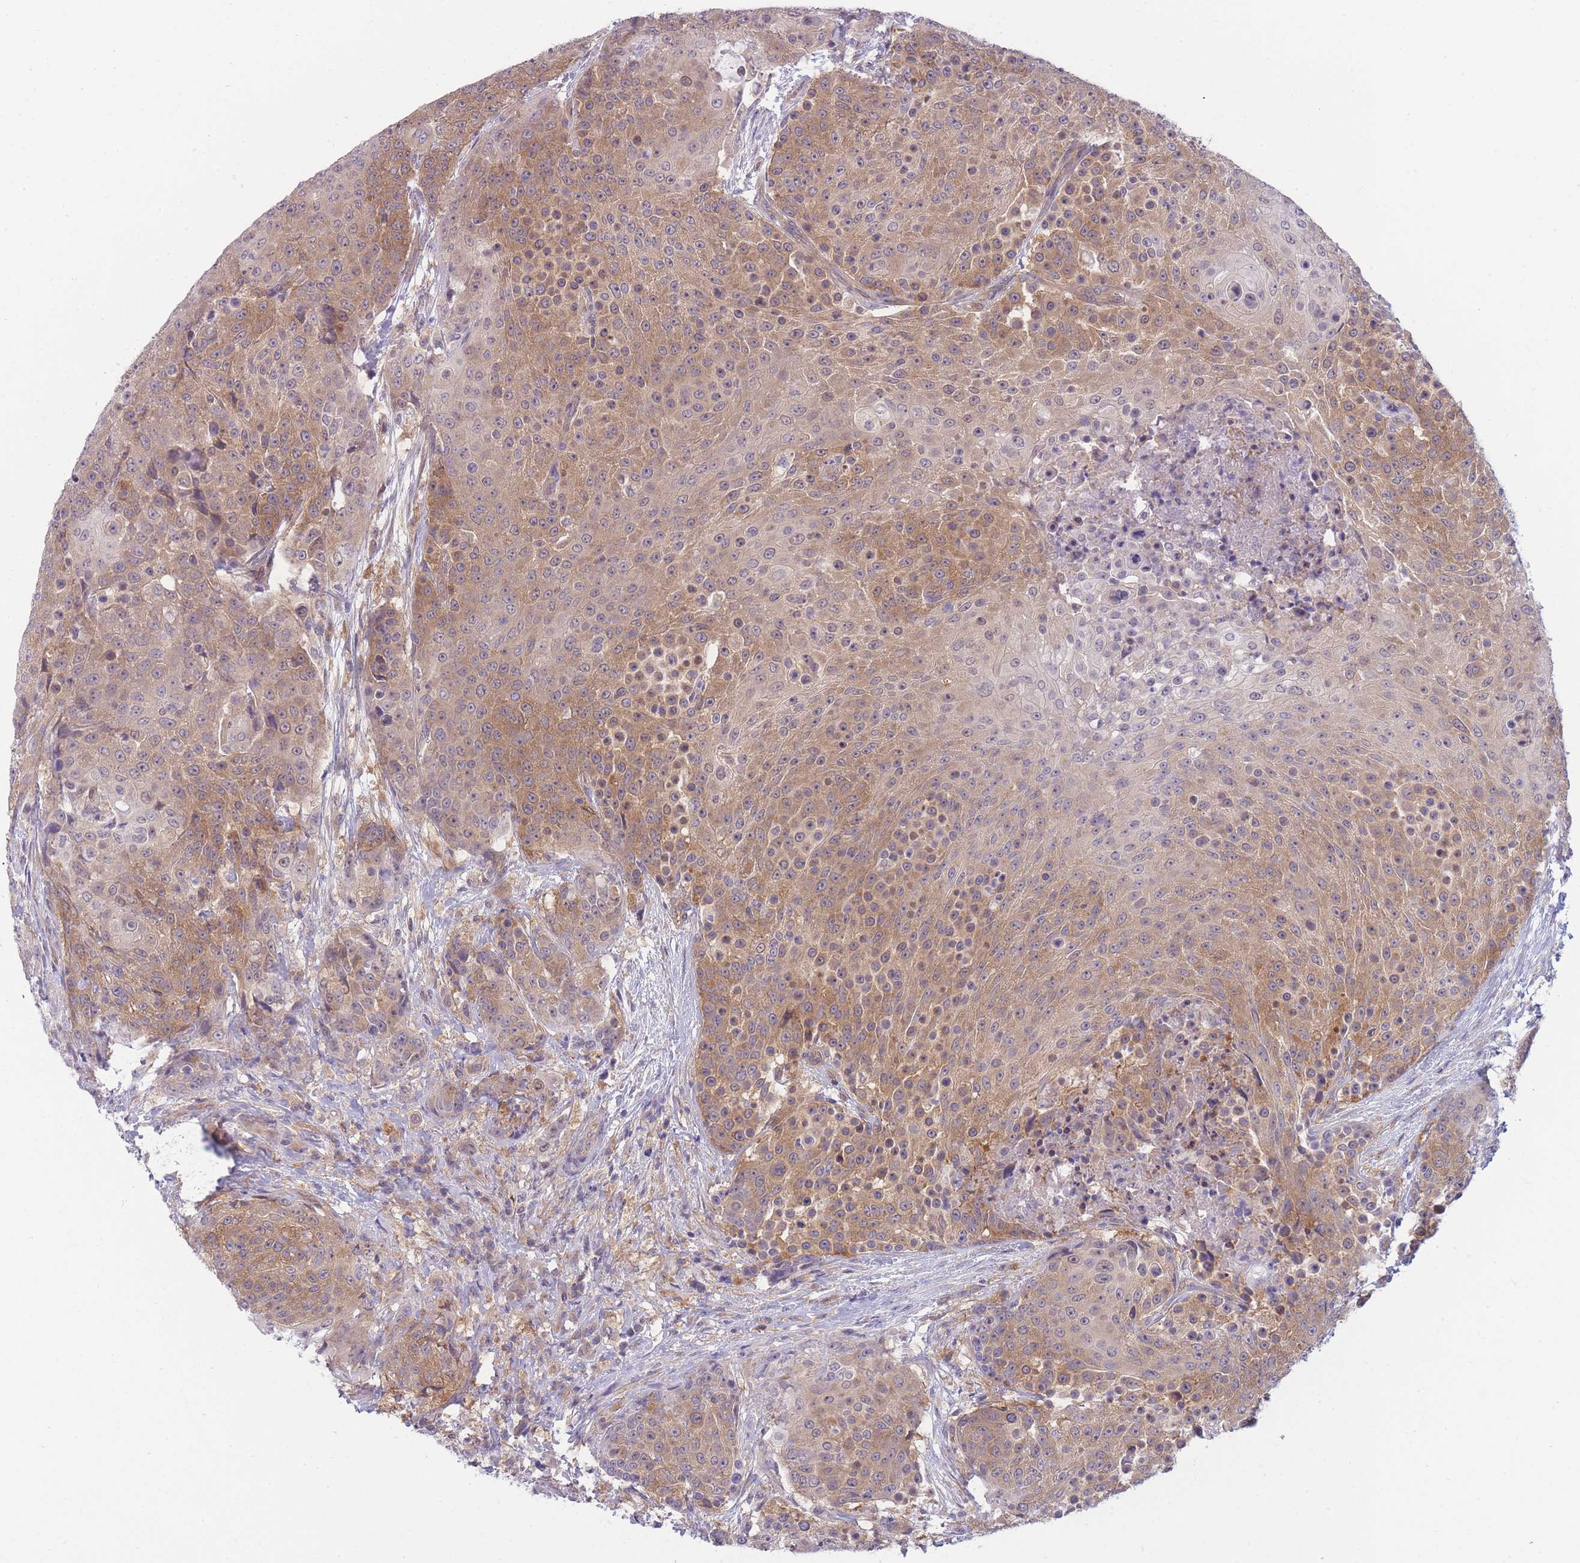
{"staining": {"intensity": "moderate", "quantity": ">75%", "location": "cytoplasmic/membranous"}, "tissue": "urothelial cancer", "cell_type": "Tumor cells", "image_type": "cancer", "snomed": [{"axis": "morphology", "description": "Urothelial carcinoma, High grade"}, {"axis": "topography", "description": "Urinary bladder"}], "caption": "High-power microscopy captured an IHC image of urothelial cancer, revealing moderate cytoplasmic/membranous staining in about >75% of tumor cells.", "gene": "PFDN6", "patient": {"sex": "female", "age": 63}}